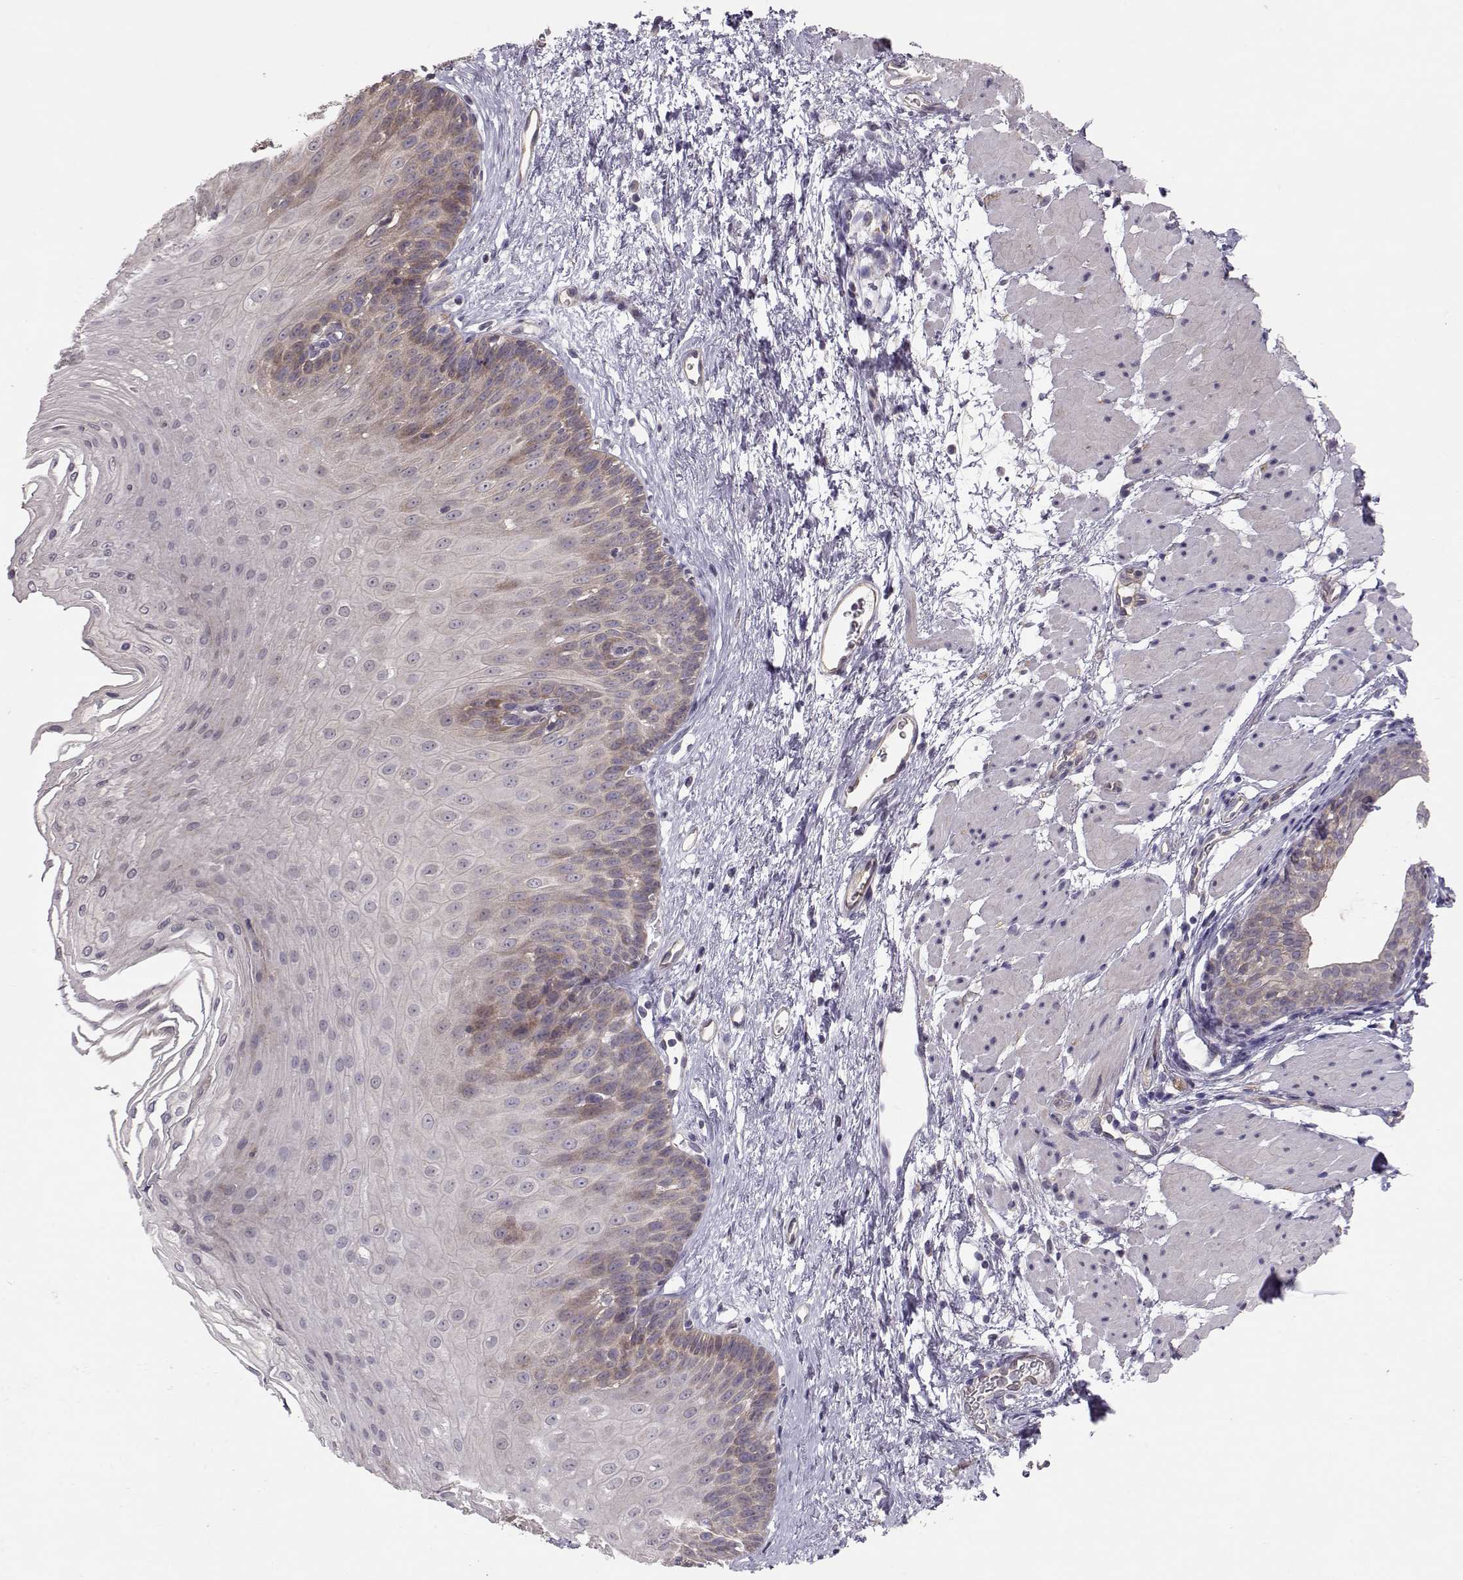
{"staining": {"intensity": "weak", "quantity": "<25%", "location": "cytoplasmic/membranous"}, "tissue": "esophagus", "cell_type": "Squamous epithelial cells", "image_type": "normal", "snomed": [{"axis": "morphology", "description": "Normal tissue, NOS"}, {"axis": "topography", "description": "Esophagus"}], "caption": "Immunohistochemistry photomicrograph of unremarkable human esophagus stained for a protein (brown), which reveals no staining in squamous epithelial cells.", "gene": "NCAM2", "patient": {"sex": "female", "age": 62}}